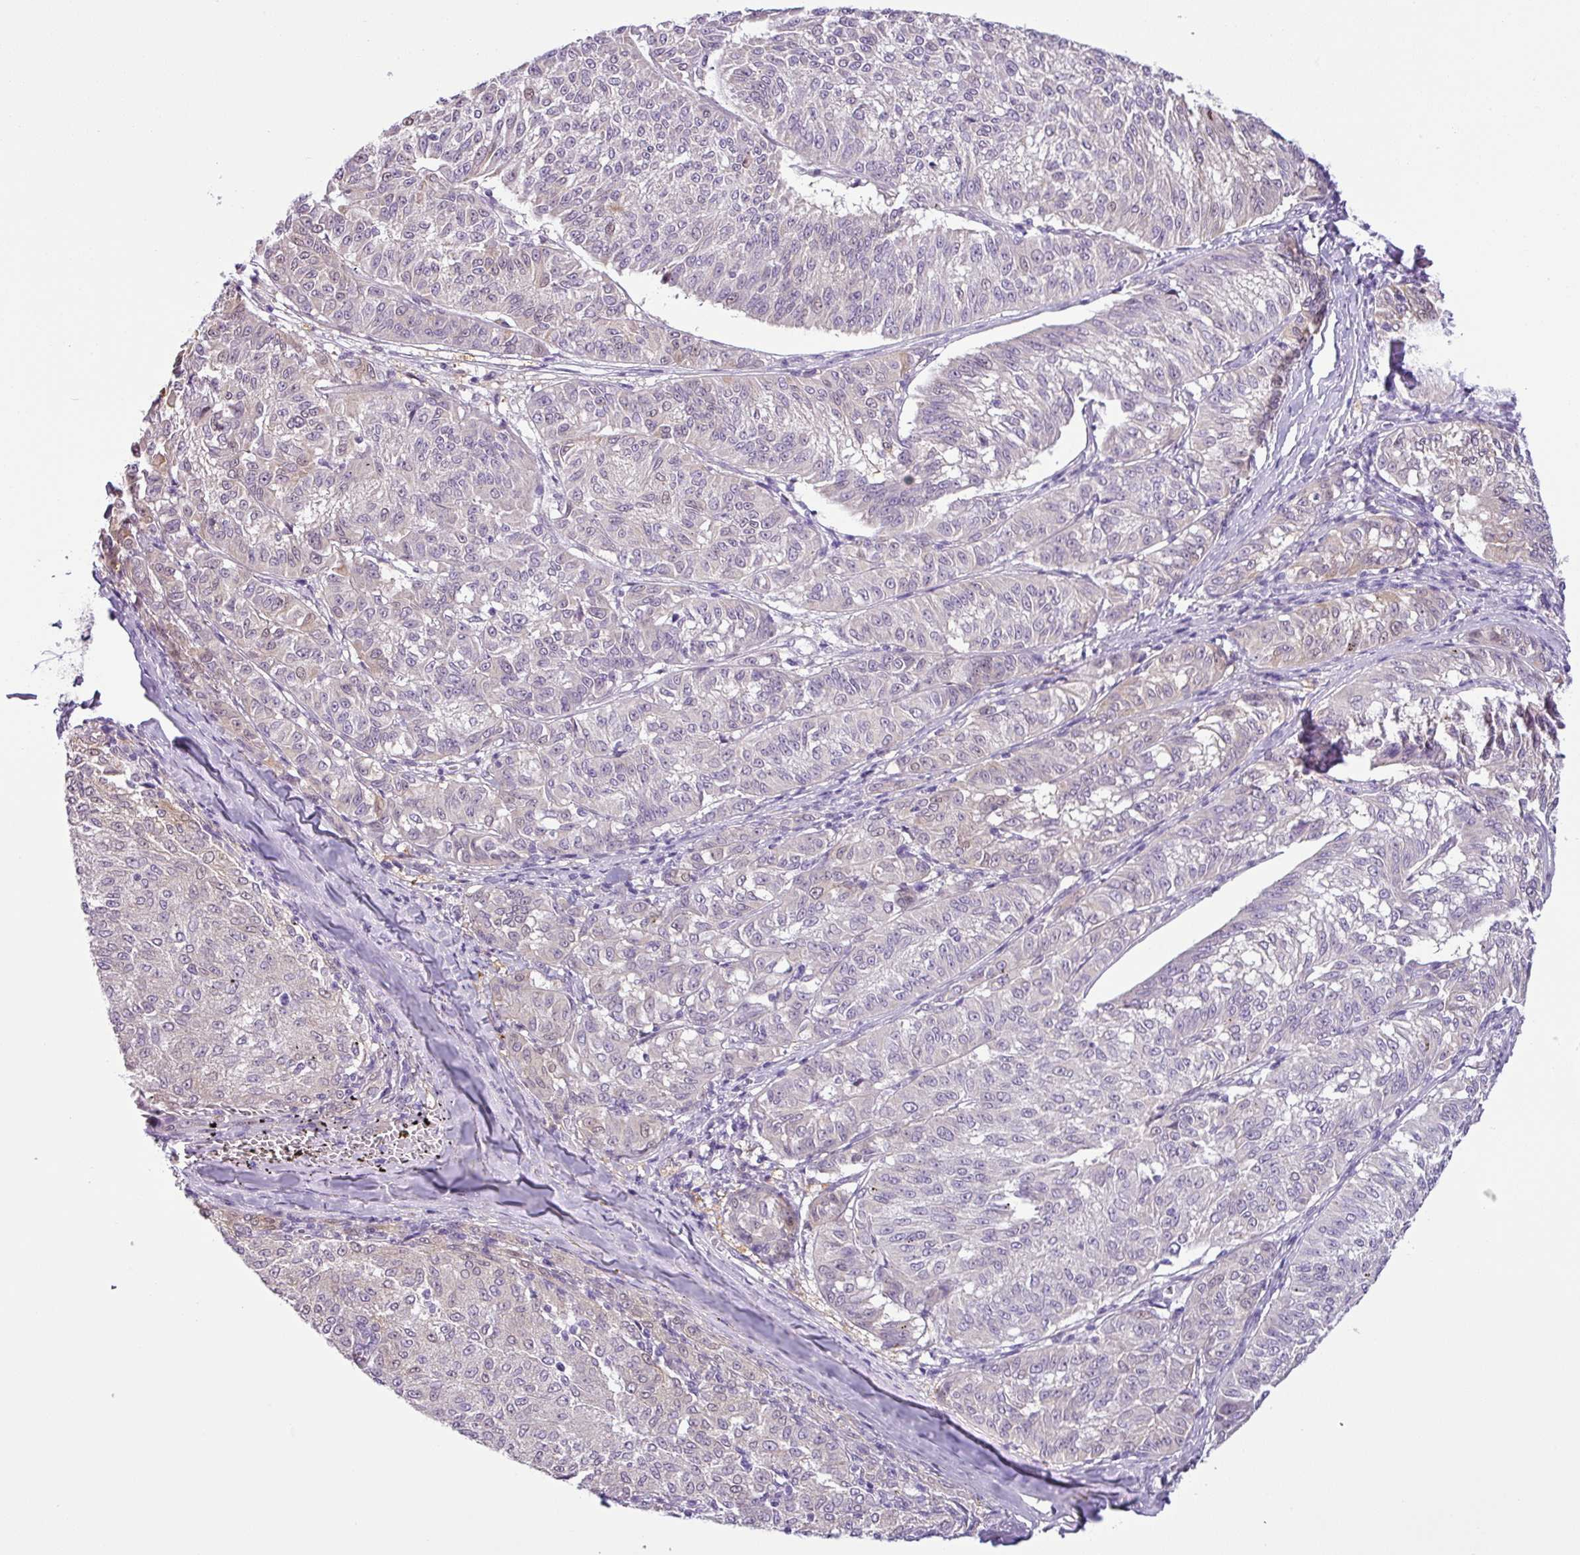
{"staining": {"intensity": "negative", "quantity": "none", "location": "none"}, "tissue": "melanoma", "cell_type": "Tumor cells", "image_type": "cancer", "snomed": [{"axis": "morphology", "description": "Malignant melanoma, NOS"}, {"axis": "topography", "description": "Skin"}], "caption": "Tumor cells show no significant protein staining in melanoma.", "gene": "HMCN2", "patient": {"sex": "female", "age": 72}}